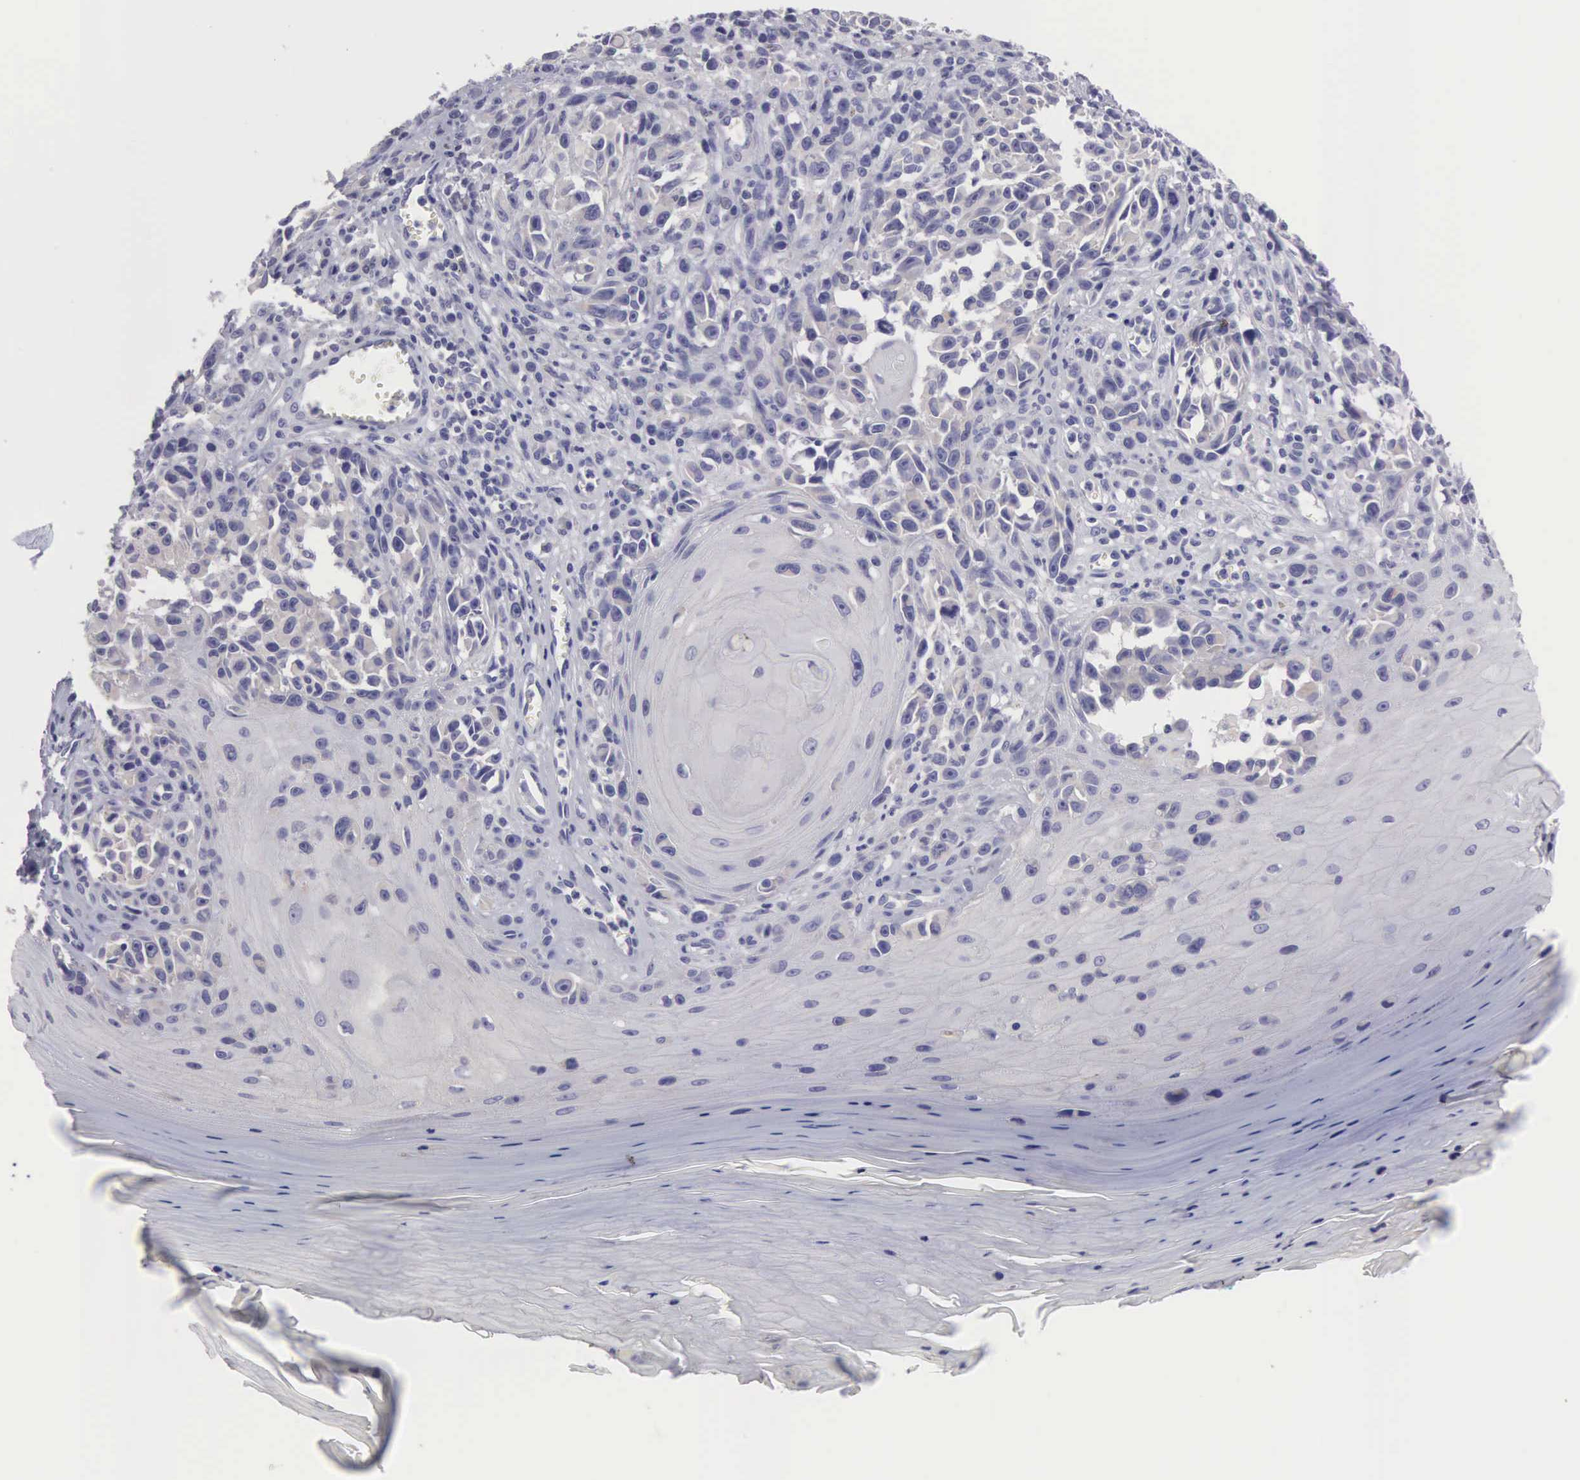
{"staining": {"intensity": "weak", "quantity": "<25%", "location": "cytoplasmic/membranous"}, "tissue": "melanoma", "cell_type": "Tumor cells", "image_type": "cancer", "snomed": [{"axis": "morphology", "description": "Malignant melanoma, NOS"}, {"axis": "topography", "description": "Skin"}], "caption": "Malignant melanoma was stained to show a protein in brown. There is no significant staining in tumor cells.", "gene": "SLITRK4", "patient": {"sex": "female", "age": 82}}